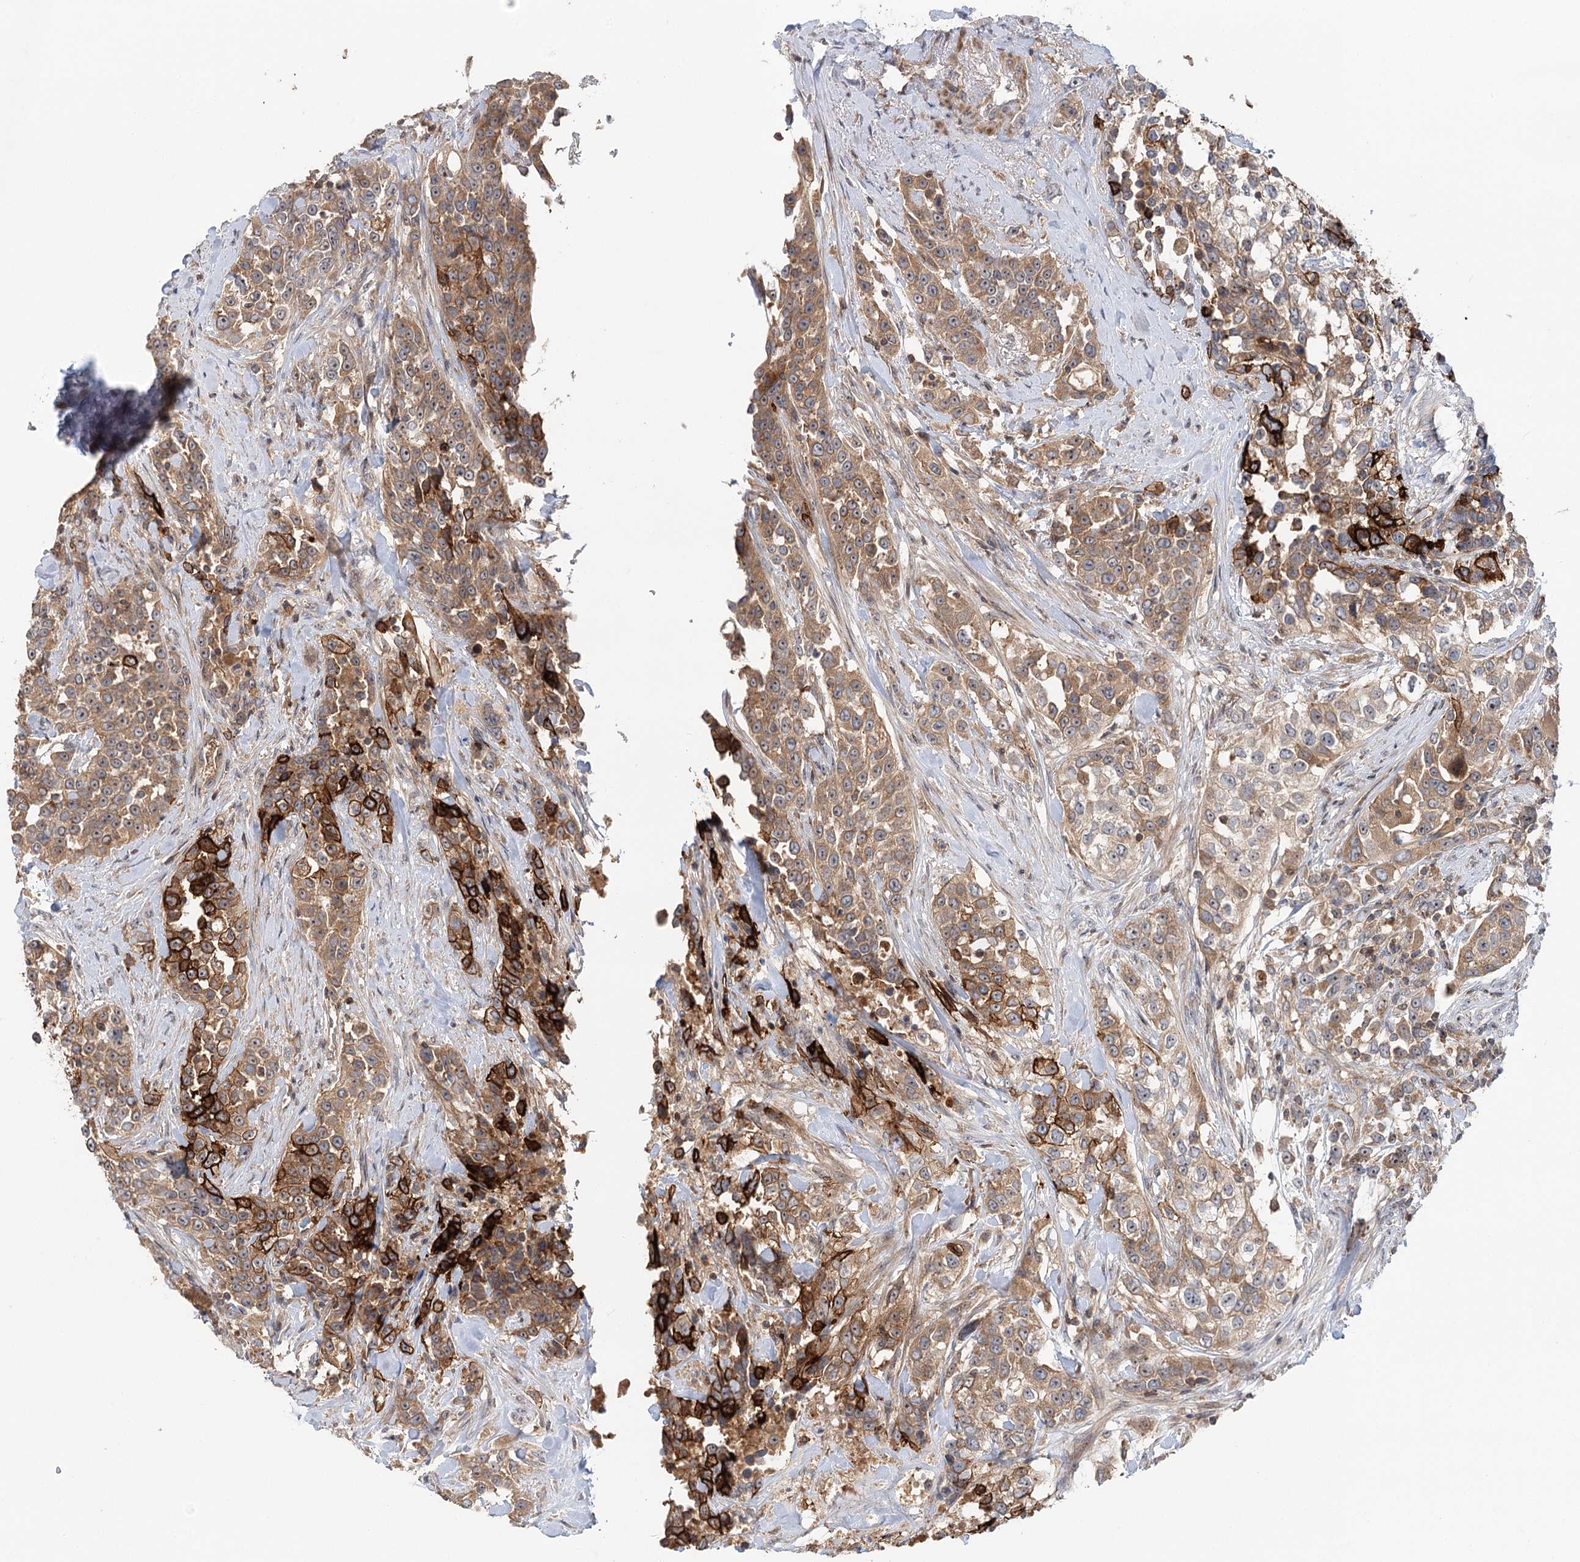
{"staining": {"intensity": "moderate", "quantity": ">75%", "location": "cytoplasmic/membranous,nuclear"}, "tissue": "urothelial cancer", "cell_type": "Tumor cells", "image_type": "cancer", "snomed": [{"axis": "morphology", "description": "Urothelial carcinoma, High grade"}, {"axis": "topography", "description": "Urinary bladder"}], "caption": "High-grade urothelial carcinoma tissue exhibits moderate cytoplasmic/membranous and nuclear expression in about >75% of tumor cells, visualized by immunohistochemistry.", "gene": "RAPGEF6", "patient": {"sex": "female", "age": 80}}